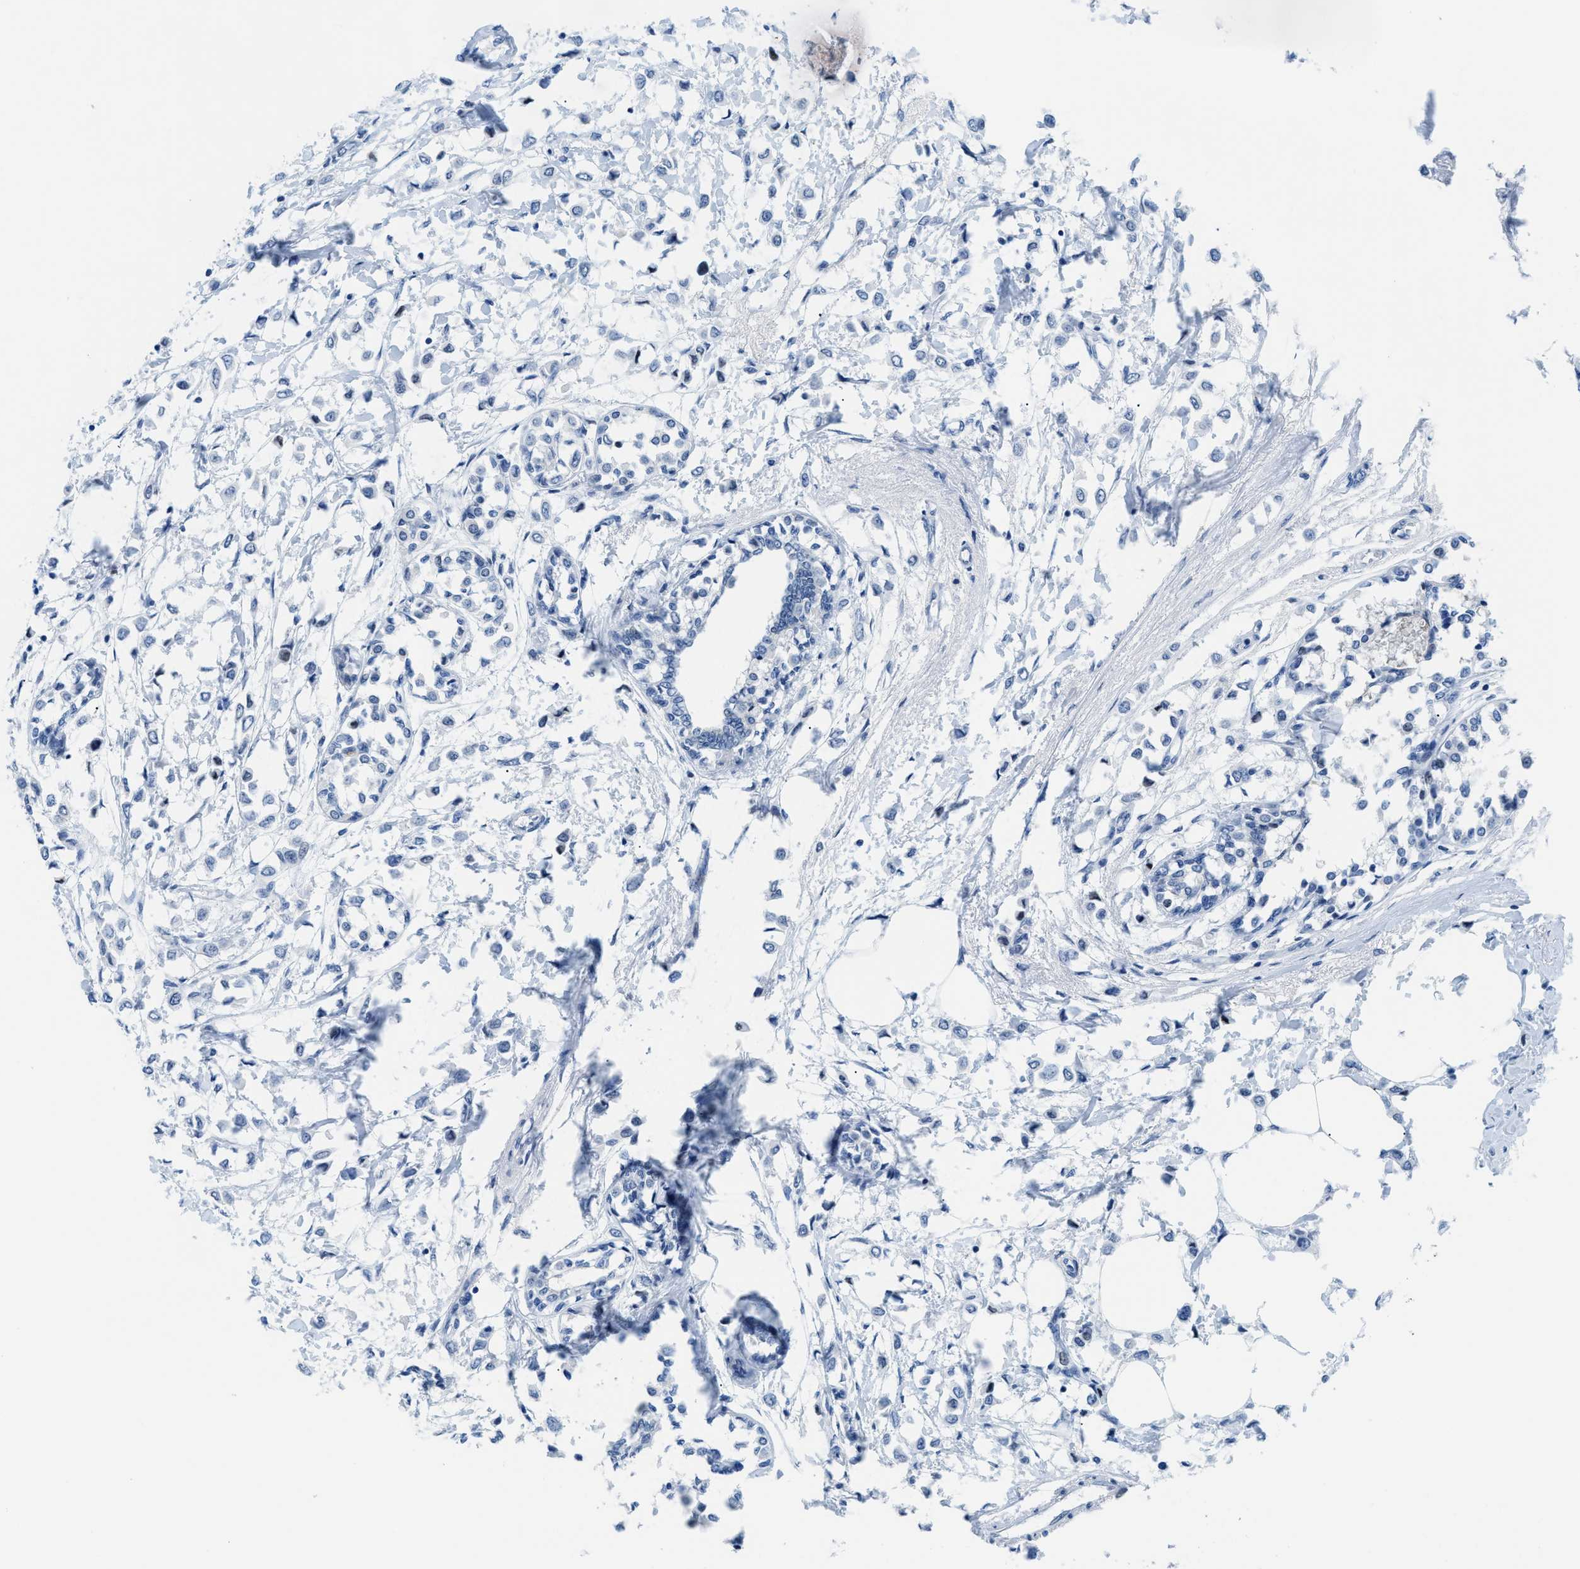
{"staining": {"intensity": "negative", "quantity": "none", "location": "none"}, "tissue": "breast cancer", "cell_type": "Tumor cells", "image_type": "cancer", "snomed": [{"axis": "morphology", "description": "Lobular carcinoma"}, {"axis": "topography", "description": "Breast"}], "caption": "Human breast cancer (lobular carcinoma) stained for a protein using immunohistochemistry (IHC) demonstrates no staining in tumor cells.", "gene": "MBL2", "patient": {"sex": "female", "age": 51}}